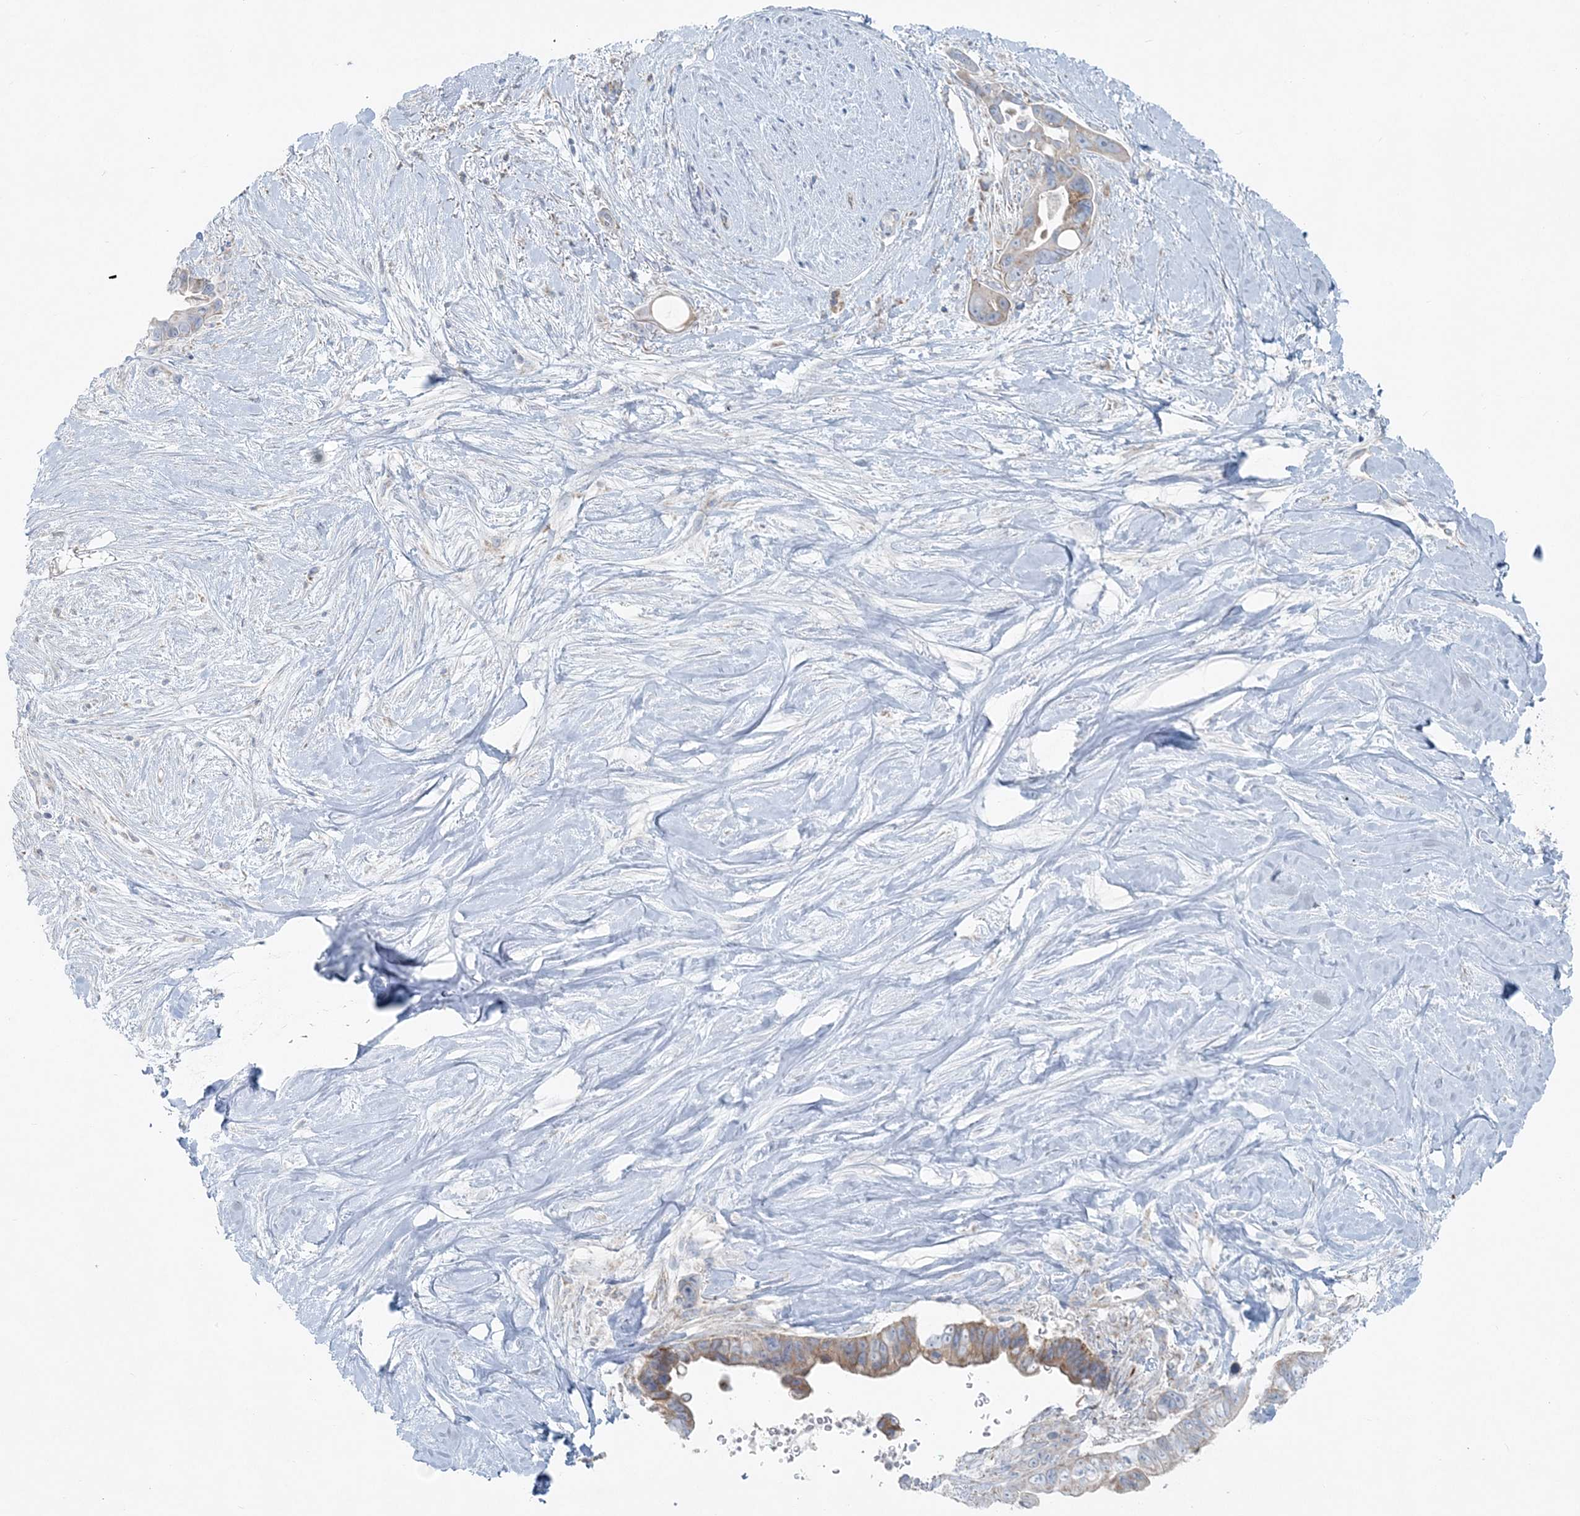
{"staining": {"intensity": "weak", "quantity": "25%-75%", "location": "cytoplasmic/membranous"}, "tissue": "pancreatic cancer", "cell_type": "Tumor cells", "image_type": "cancer", "snomed": [{"axis": "morphology", "description": "Adenocarcinoma, NOS"}, {"axis": "topography", "description": "Pancreas"}], "caption": "The immunohistochemical stain shows weak cytoplasmic/membranous positivity in tumor cells of adenocarcinoma (pancreatic) tissue.", "gene": "PCCB", "patient": {"sex": "female", "age": 72}}